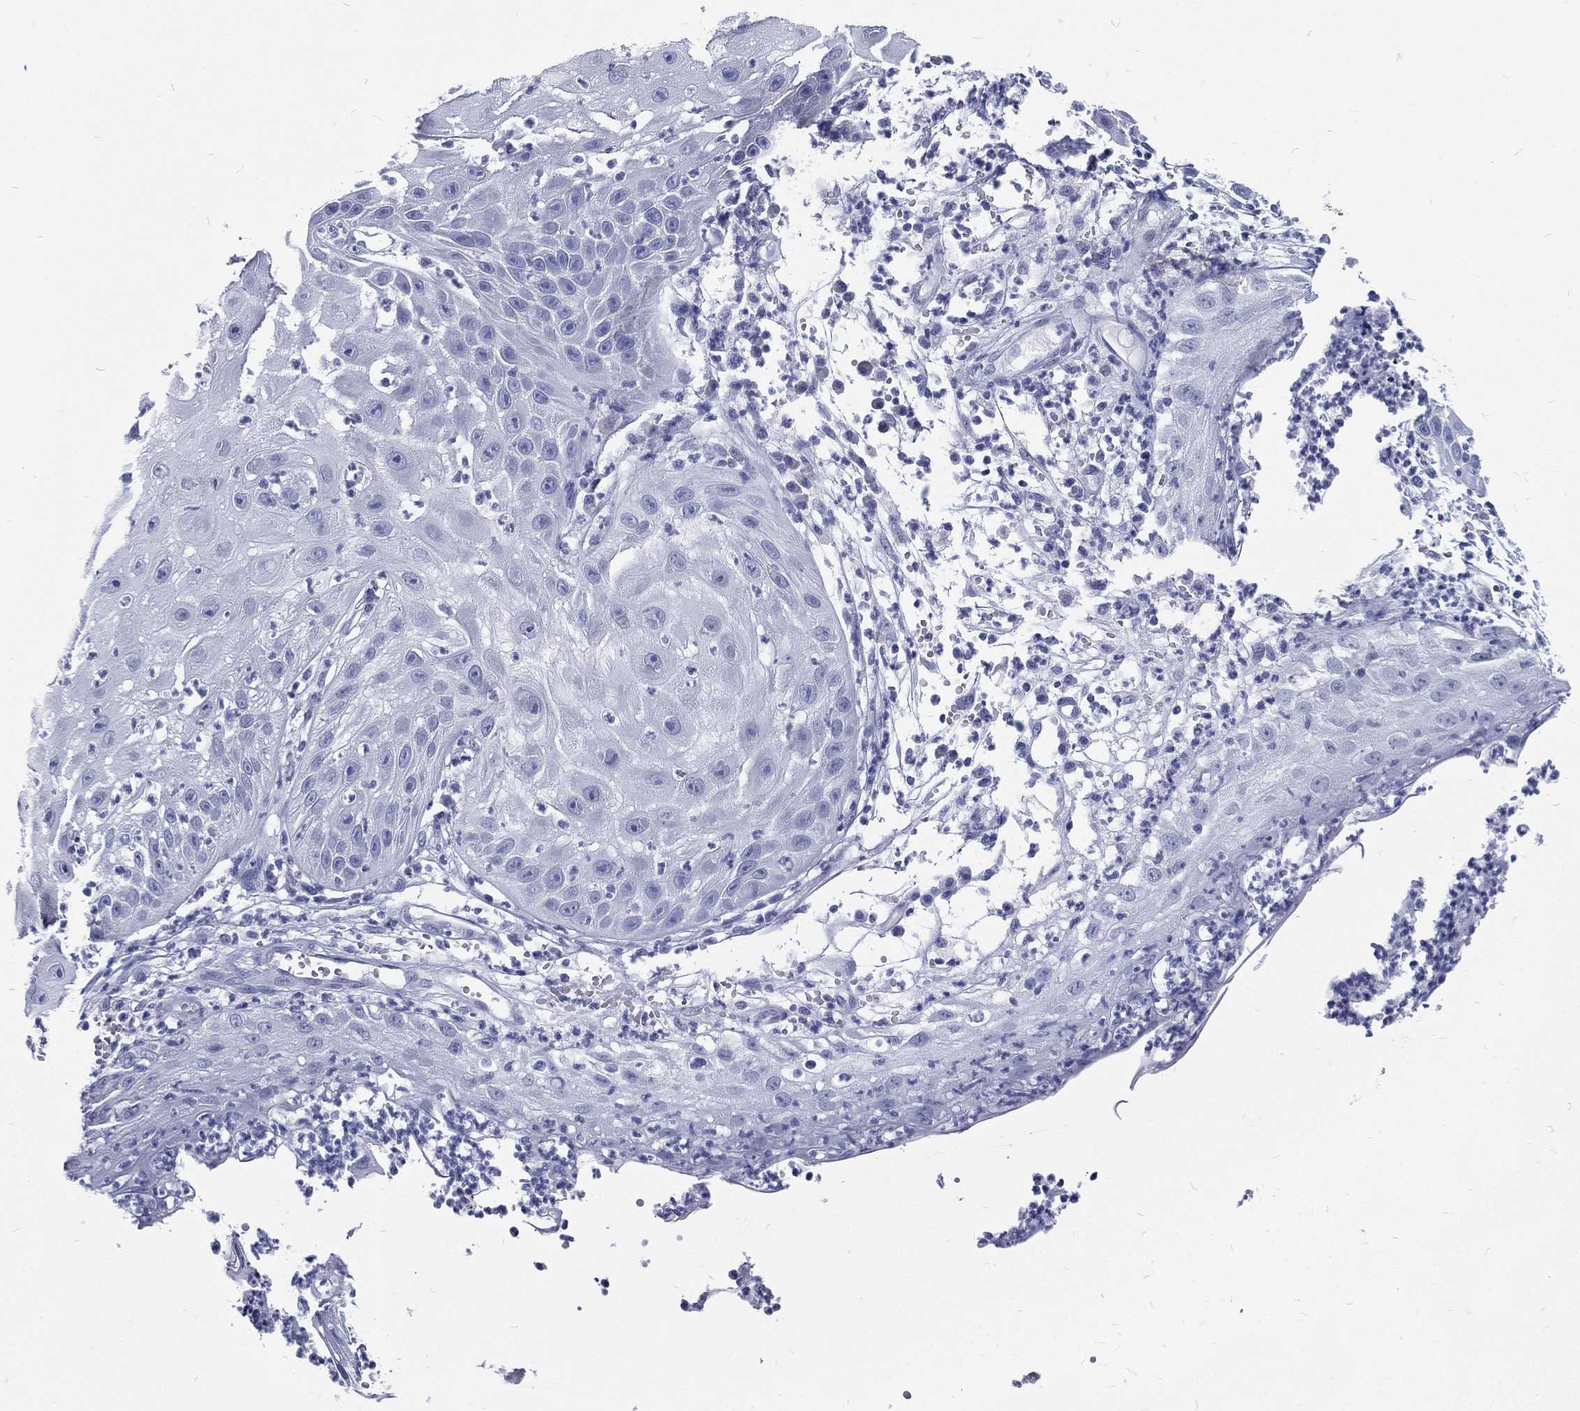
{"staining": {"intensity": "negative", "quantity": "none", "location": "none"}, "tissue": "skin cancer", "cell_type": "Tumor cells", "image_type": "cancer", "snomed": [{"axis": "morphology", "description": "Normal tissue, NOS"}, {"axis": "morphology", "description": "Squamous cell carcinoma, NOS"}, {"axis": "topography", "description": "Skin"}], "caption": "Tumor cells show no significant protein staining in skin cancer (squamous cell carcinoma).", "gene": "RSPH4A", "patient": {"sex": "male", "age": 79}}